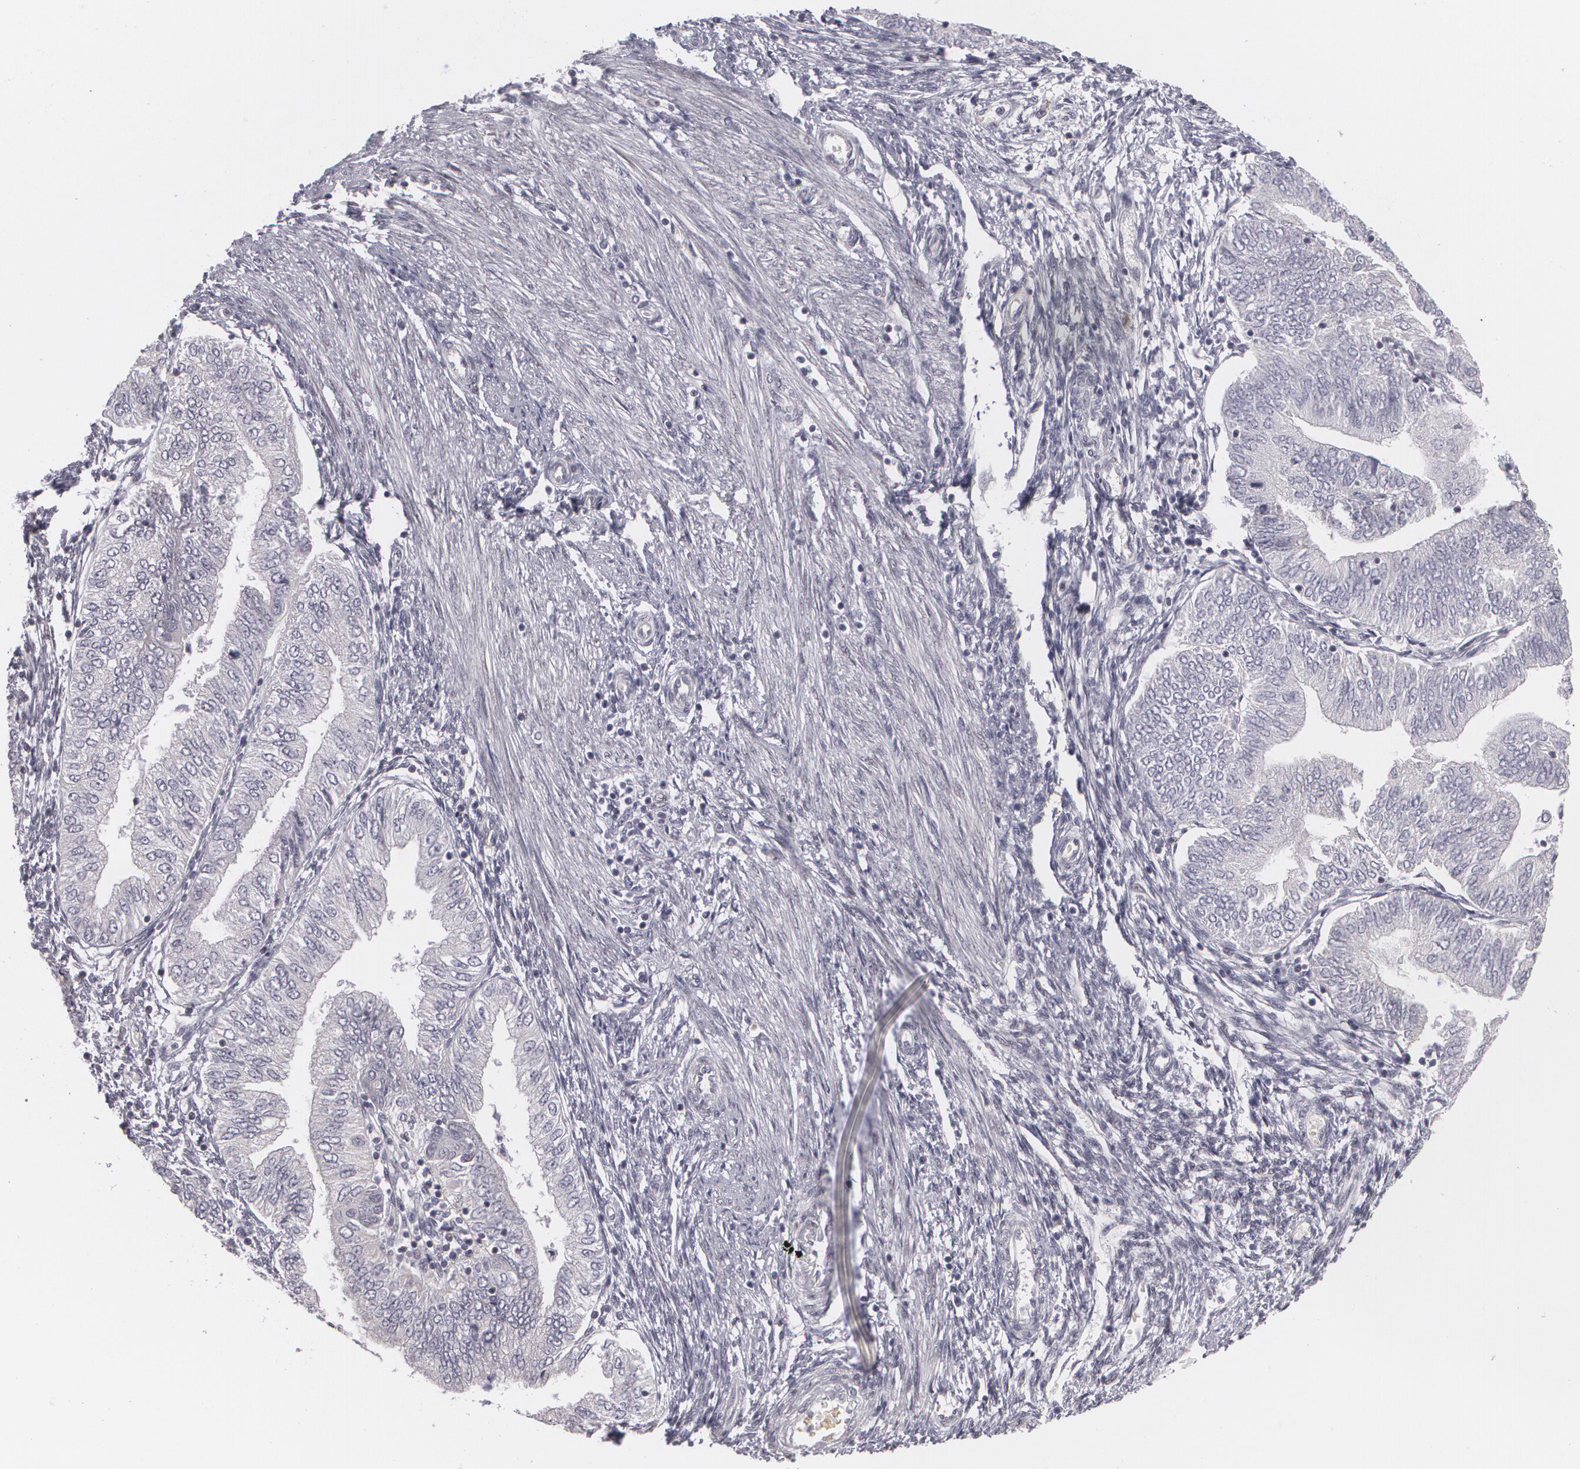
{"staining": {"intensity": "negative", "quantity": "none", "location": "none"}, "tissue": "endometrial cancer", "cell_type": "Tumor cells", "image_type": "cancer", "snomed": [{"axis": "morphology", "description": "Adenocarcinoma, NOS"}, {"axis": "topography", "description": "Endometrium"}], "caption": "Histopathology image shows no protein positivity in tumor cells of endometrial adenocarcinoma tissue. The staining is performed using DAB (3,3'-diaminobenzidine) brown chromogen with nuclei counter-stained in using hematoxylin.", "gene": "ZBTB16", "patient": {"sex": "female", "age": 51}}